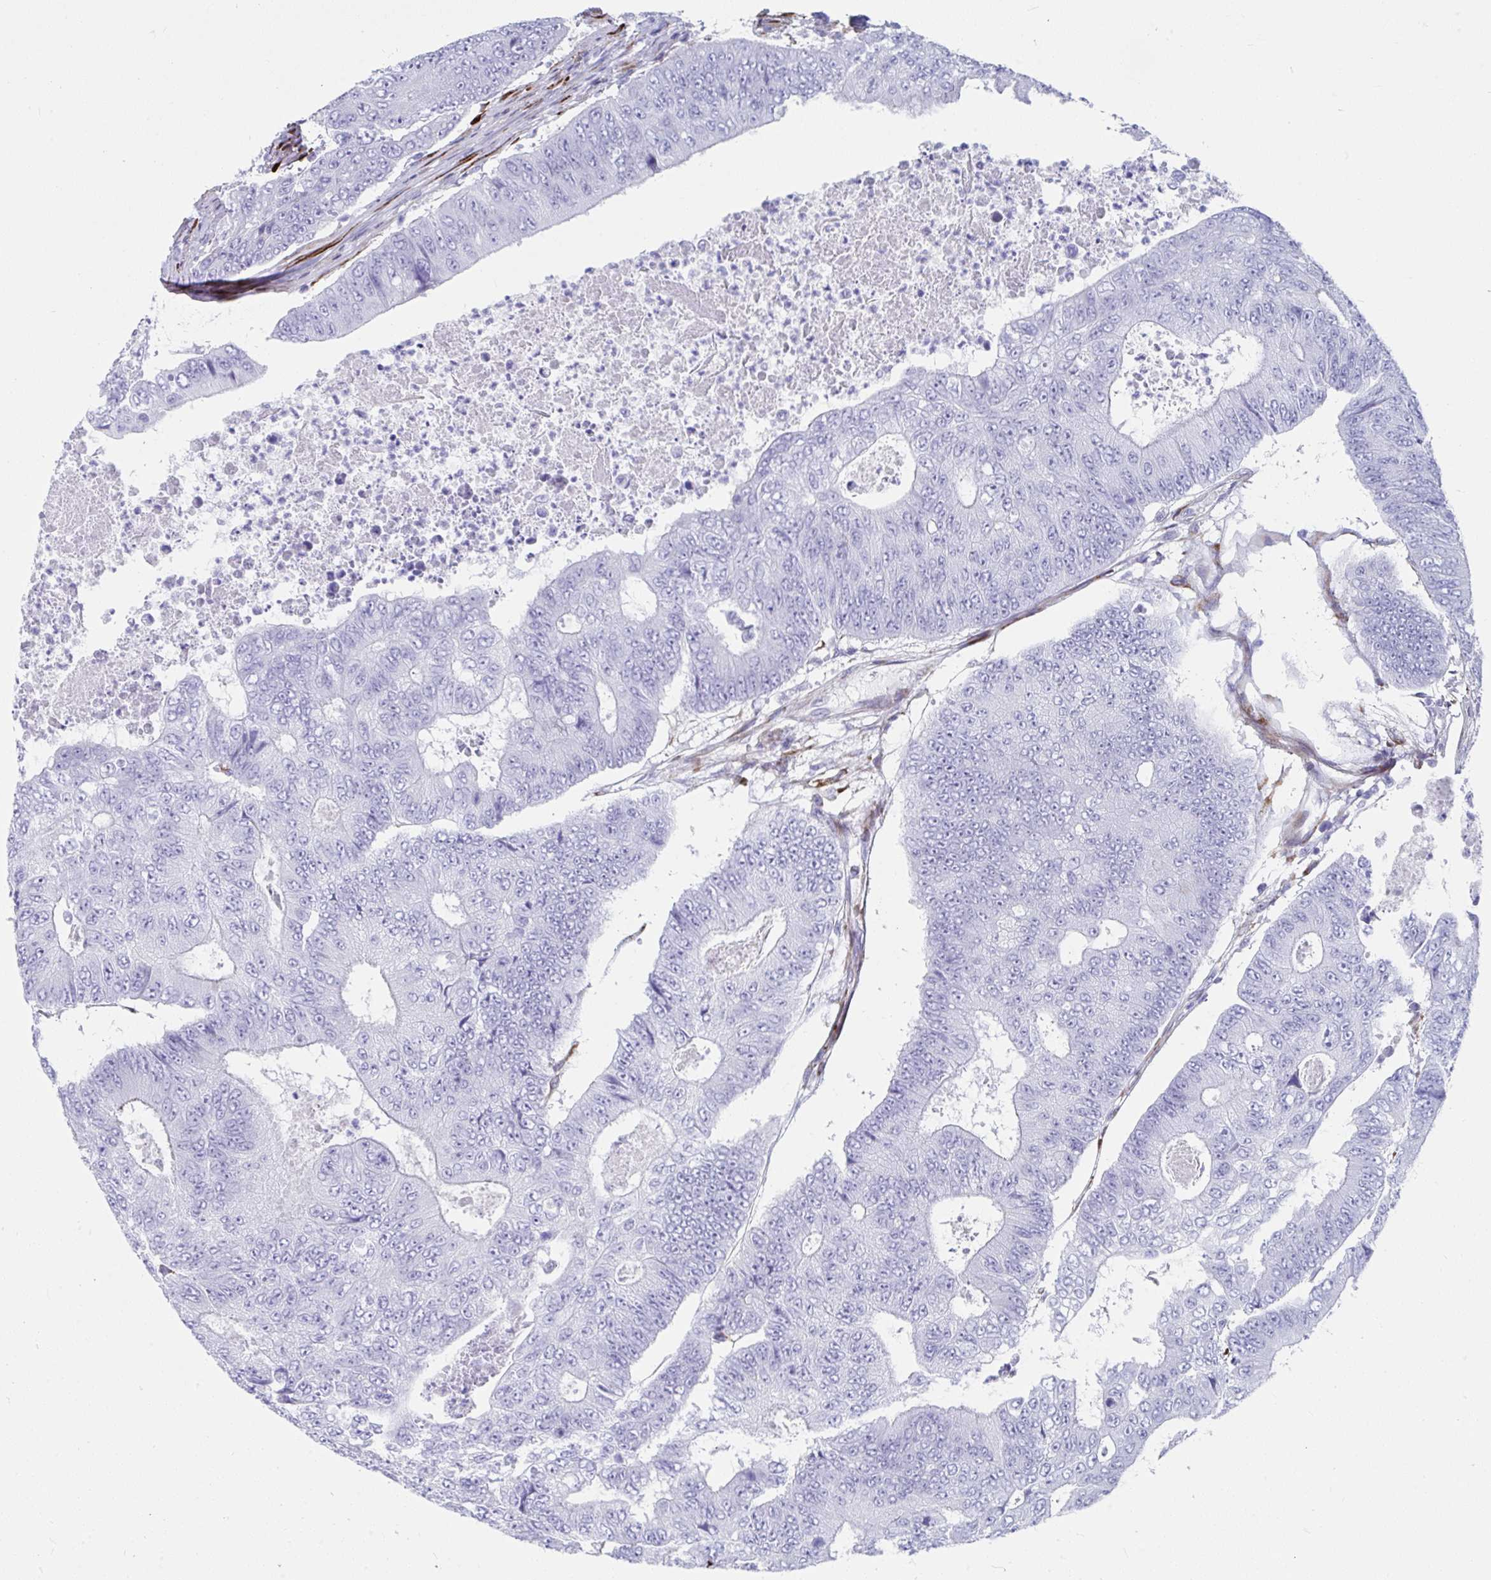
{"staining": {"intensity": "negative", "quantity": "none", "location": "none"}, "tissue": "colorectal cancer", "cell_type": "Tumor cells", "image_type": "cancer", "snomed": [{"axis": "morphology", "description": "Adenocarcinoma, NOS"}, {"axis": "topography", "description": "Colon"}], "caption": "The IHC histopathology image has no significant expression in tumor cells of colorectal cancer (adenocarcinoma) tissue.", "gene": "GRXCR2", "patient": {"sex": "female", "age": 48}}